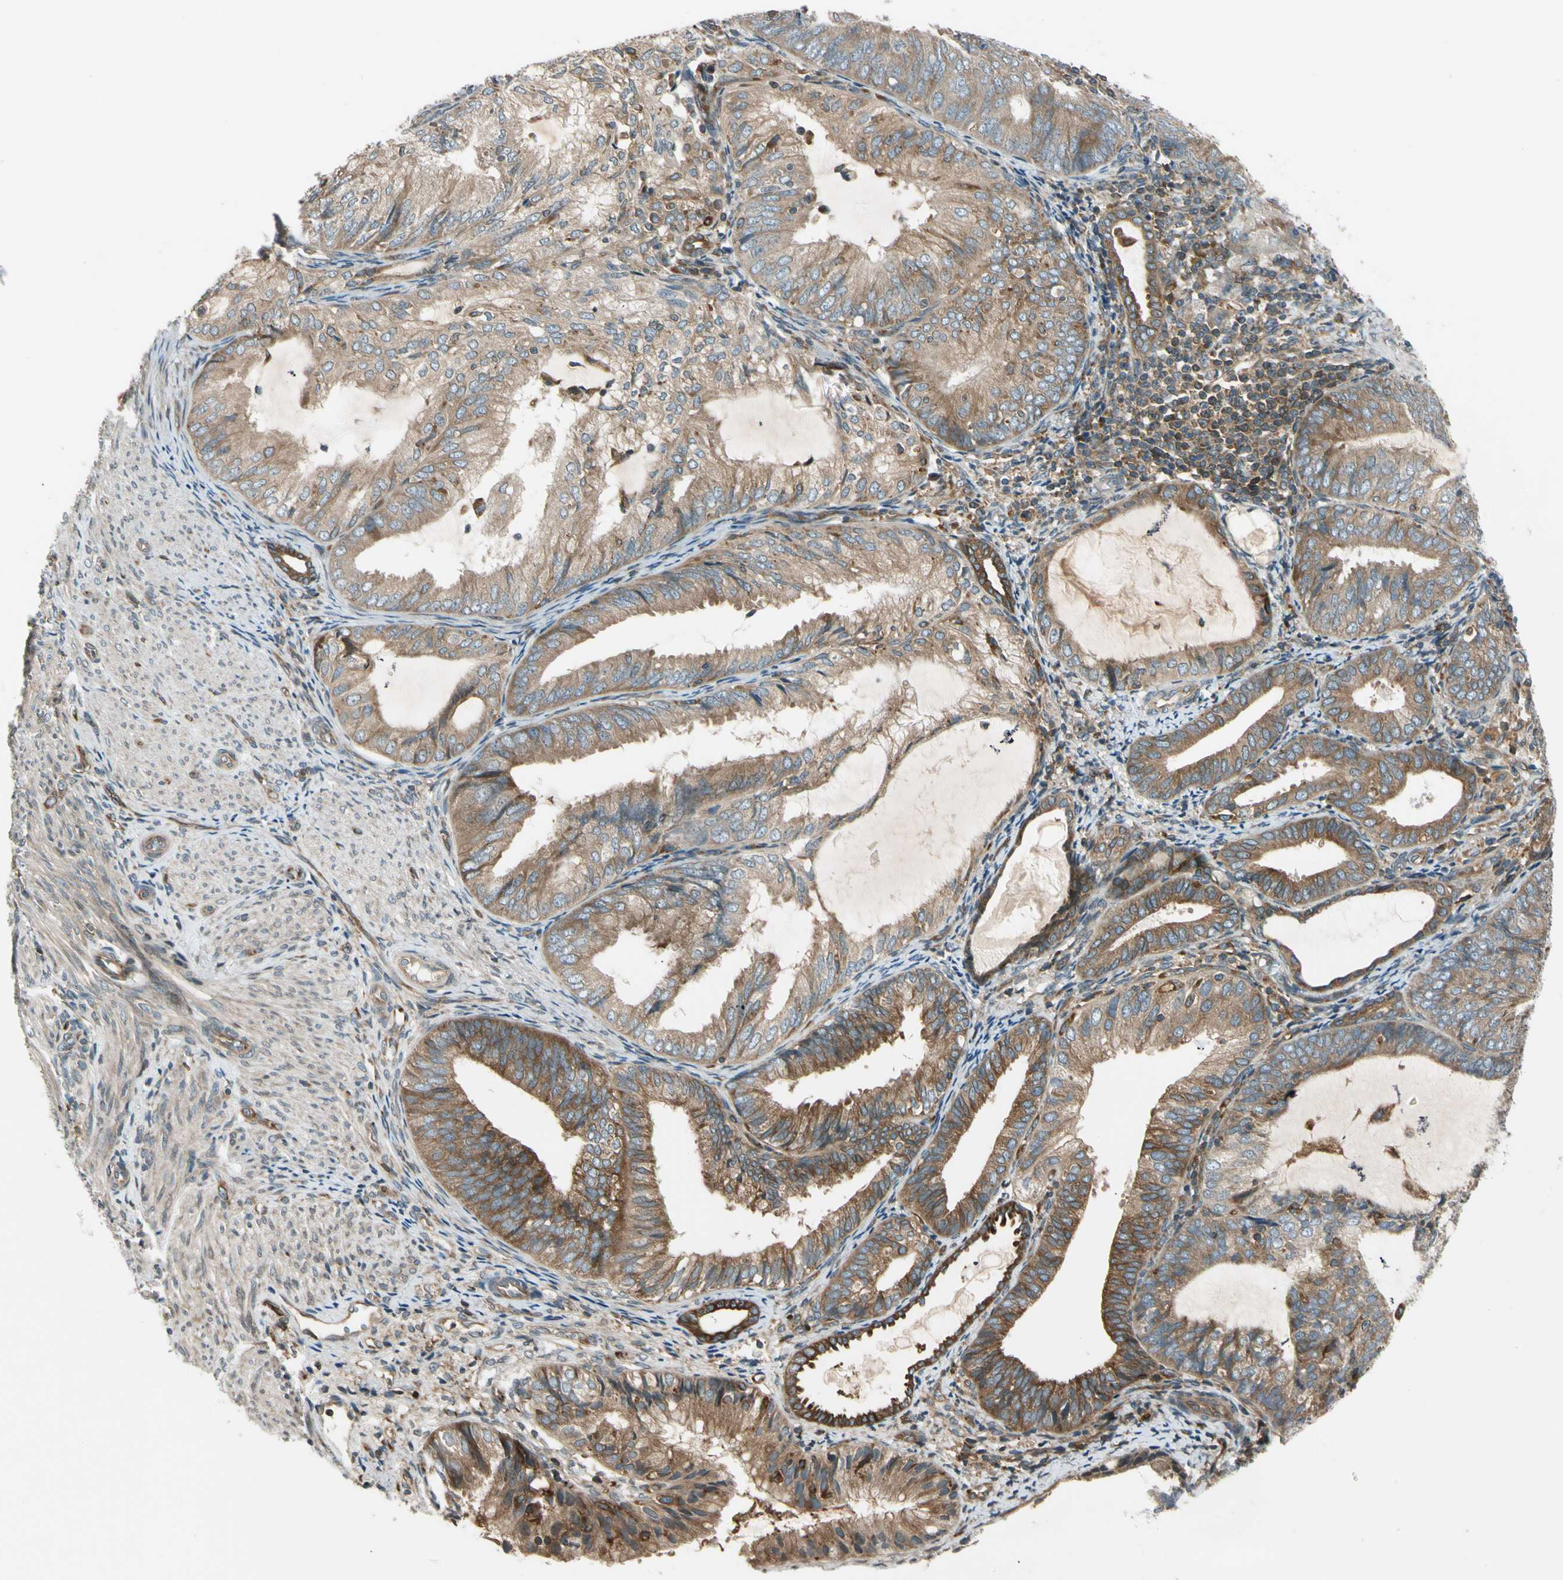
{"staining": {"intensity": "moderate", "quantity": ">75%", "location": "cytoplasmic/membranous"}, "tissue": "endometrial cancer", "cell_type": "Tumor cells", "image_type": "cancer", "snomed": [{"axis": "morphology", "description": "Adenocarcinoma, NOS"}, {"axis": "topography", "description": "Endometrium"}], "caption": "Immunohistochemical staining of endometrial cancer (adenocarcinoma) exhibits medium levels of moderate cytoplasmic/membranous expression in approximately >75% of tumor cells.", "gene": "TRIO", "patient": {"sex": "female", "age": 81}}